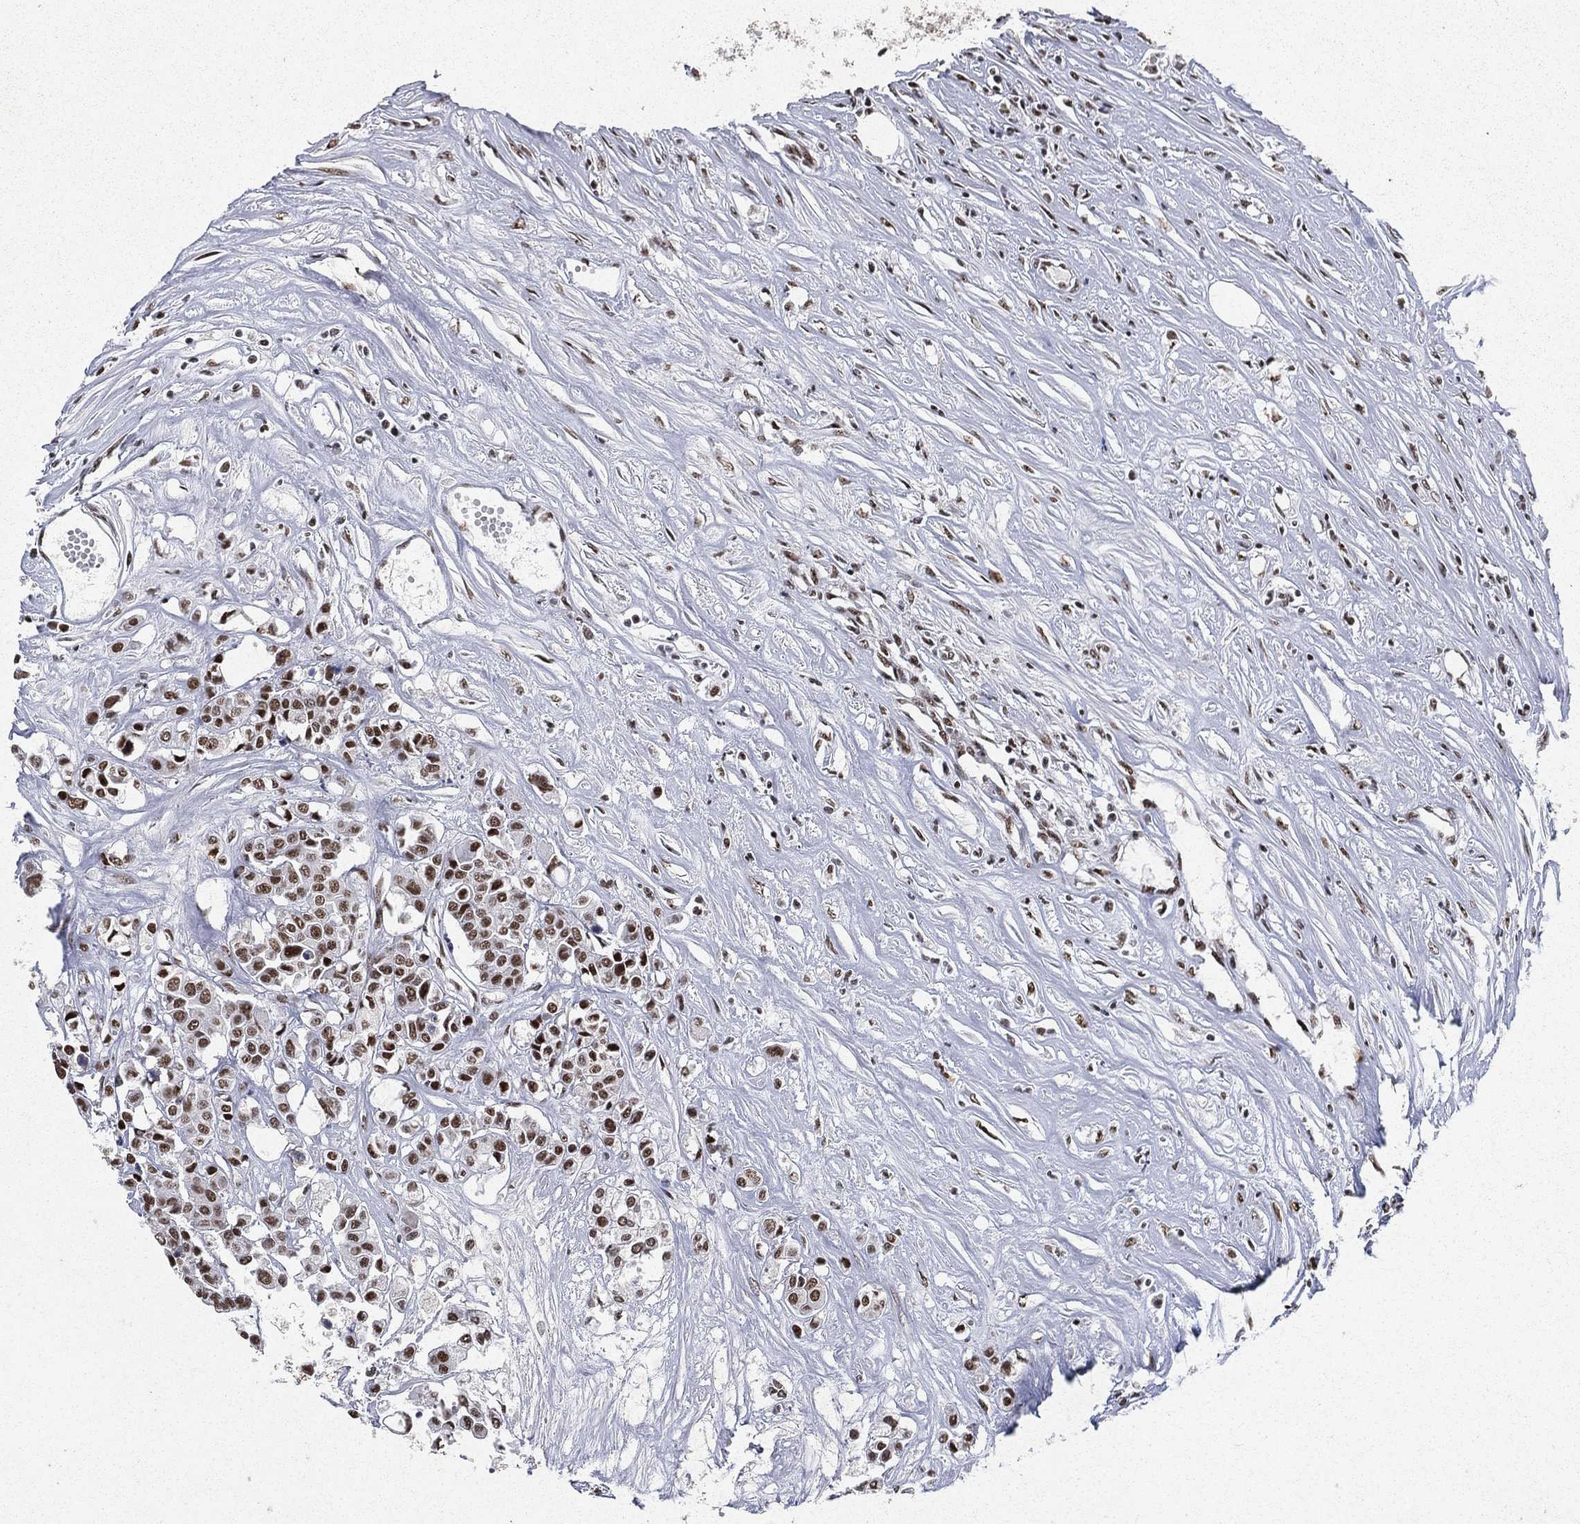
{"staining": {"intensity": "moderate", "quantity": ">75%", "location": "nuclear"}, "tissue": "carcinoid", "cell_type": "Tumor cells", "image_type": "cancer", "snomed": [{"axis": "morphology", "description": "Carcinoid, malignant, NOS"}, {"axis": "topography", "description": "Colon"}], "caption": "Immunohistochemistry histopathology image of neoplastic tissue: malignant carcinoid stained using immunohistochemistry shows medium levels of moderate protein expression localized specifically in the nuclear of tumor cells, appearing as a nuclear brown color.", "gene": "DDX27", "patient": {"sex": "male", "age": 81}}